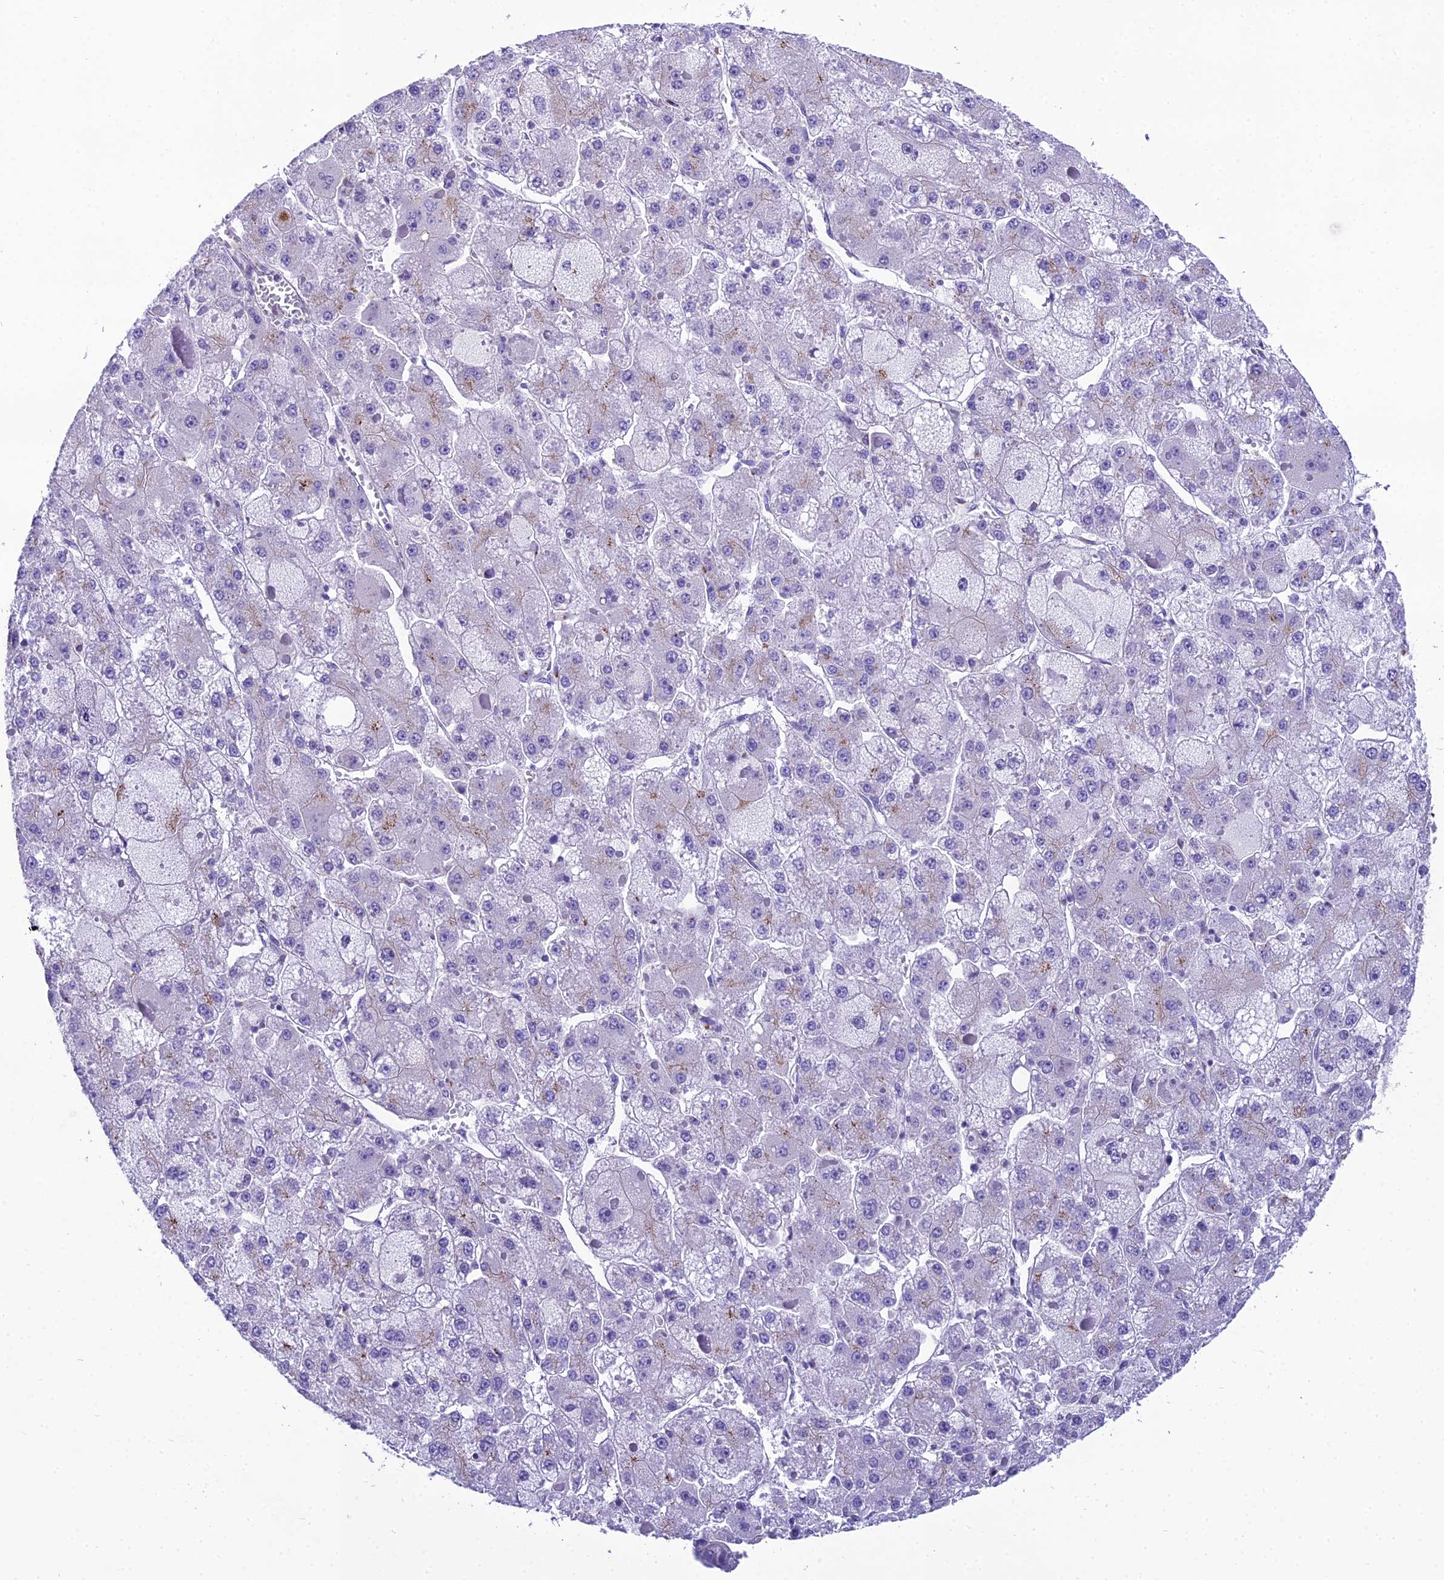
{"staining": {"intensity": "weak", "quantity": "<25%", "location": "cytoplasmic/membranous"}, "tissue": "liver cancer", "cell_type": "Tumor cells", "image_type": "cancer", "snomed": [{"axis": "morphology", "description": "Carcinoma, Hepatocellular, NOS"}, {"axis": "topography", "description": "Liver"}], "caption": "An image of liver cancer stained for a protein demonstrates no brown staining in tumor cells. (DAB (3,3'-diaminobenzidine) IHC visualized using brightfield microscopy, high magnification).", "gene": "GFRA1", "patient": {"sex": "female", "age": 73}}